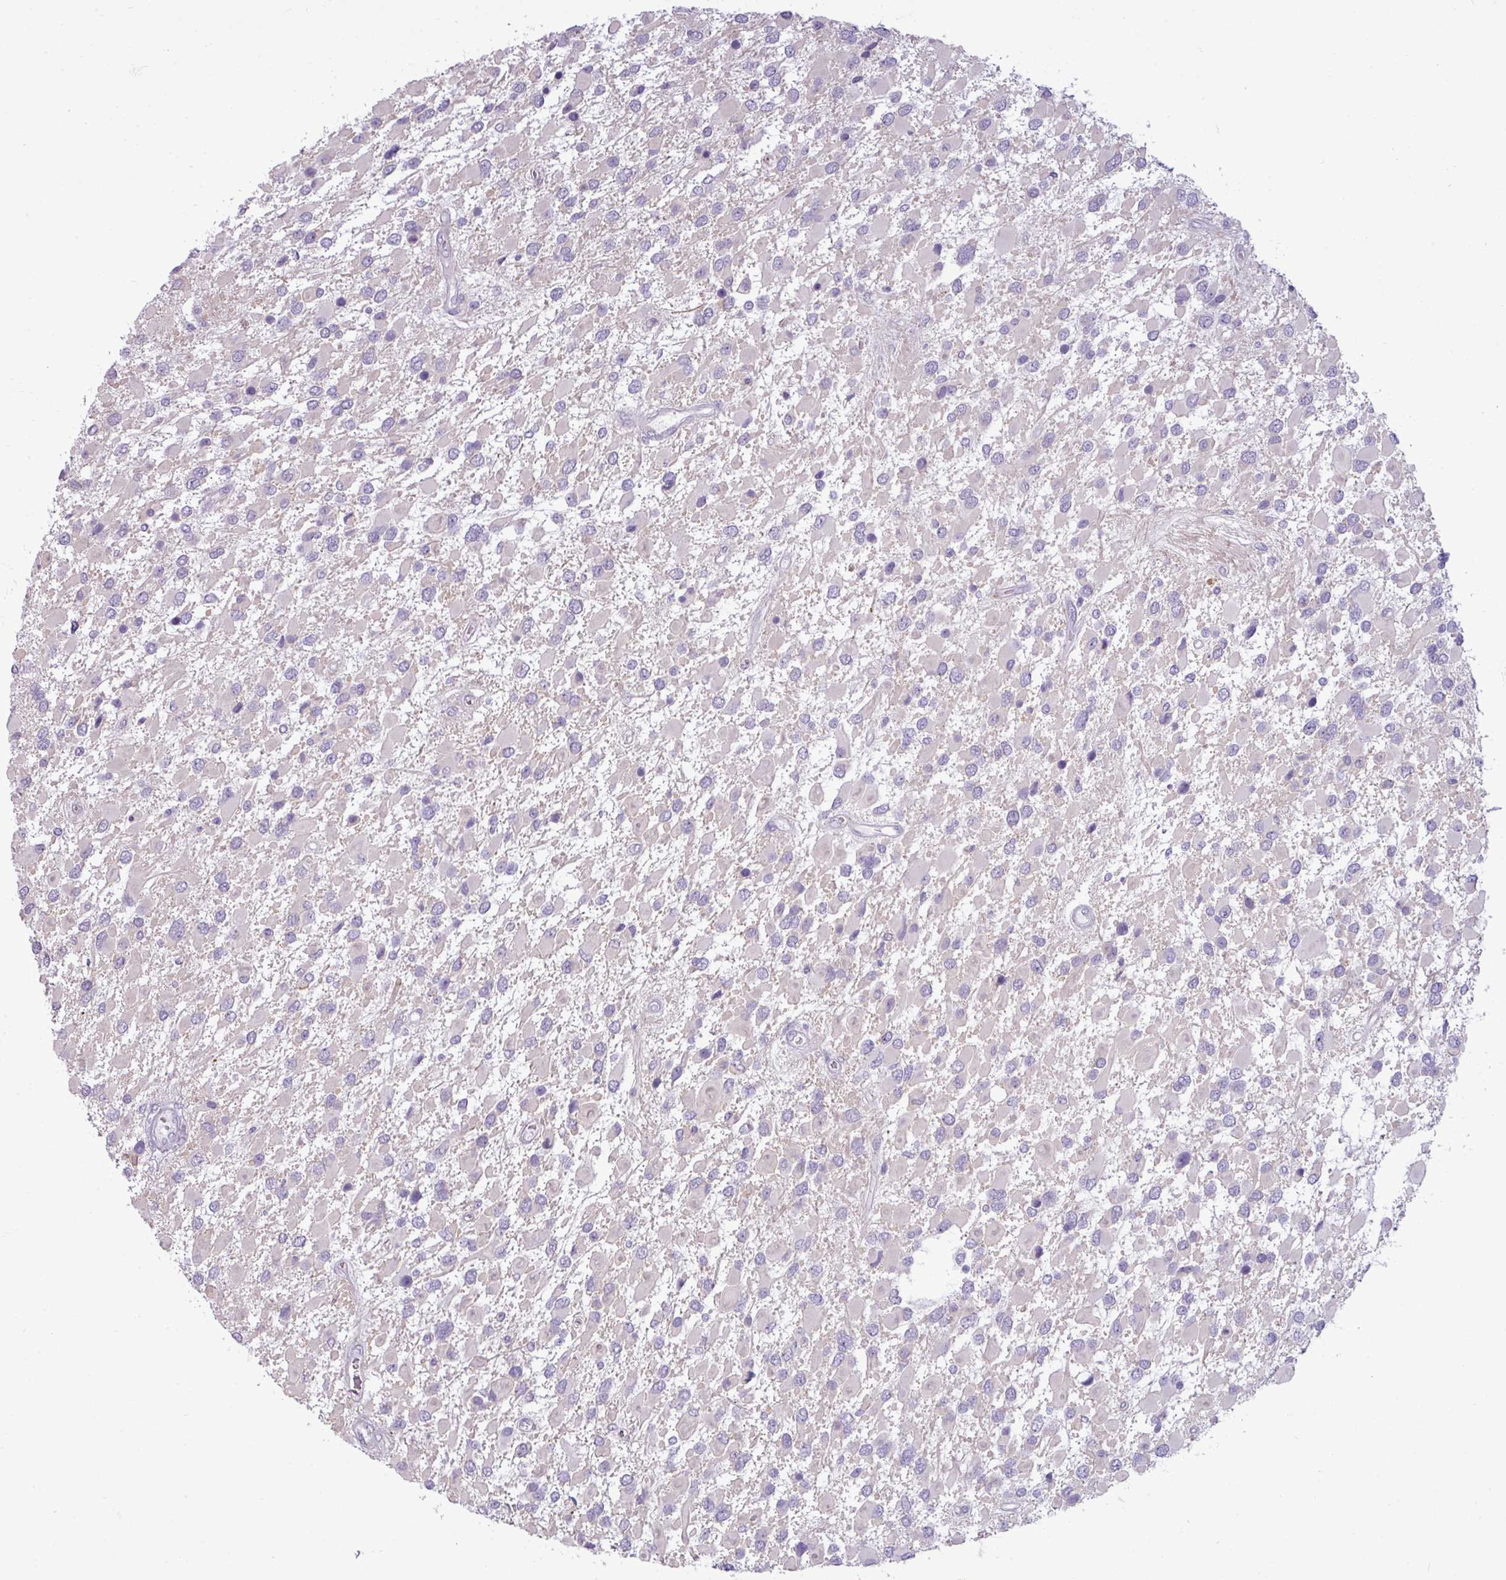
{"staining": {"intensity": "negative", "quantity": "none", "location": "none"}, "tissue": "glioma", "cell_type": "Tumor cells", "image_type": "cancer", "snomed": [{"axis": "morphology", "description": "Glioma, malignant, High grade"}, {"axis": "topography", "description": "Brain"}], "caption": "Histopathology image shows no protein expression in tumor cells of glioma tissue.", "gene": "TRIM39", "patient": {"sex": "male", "age": 53}}